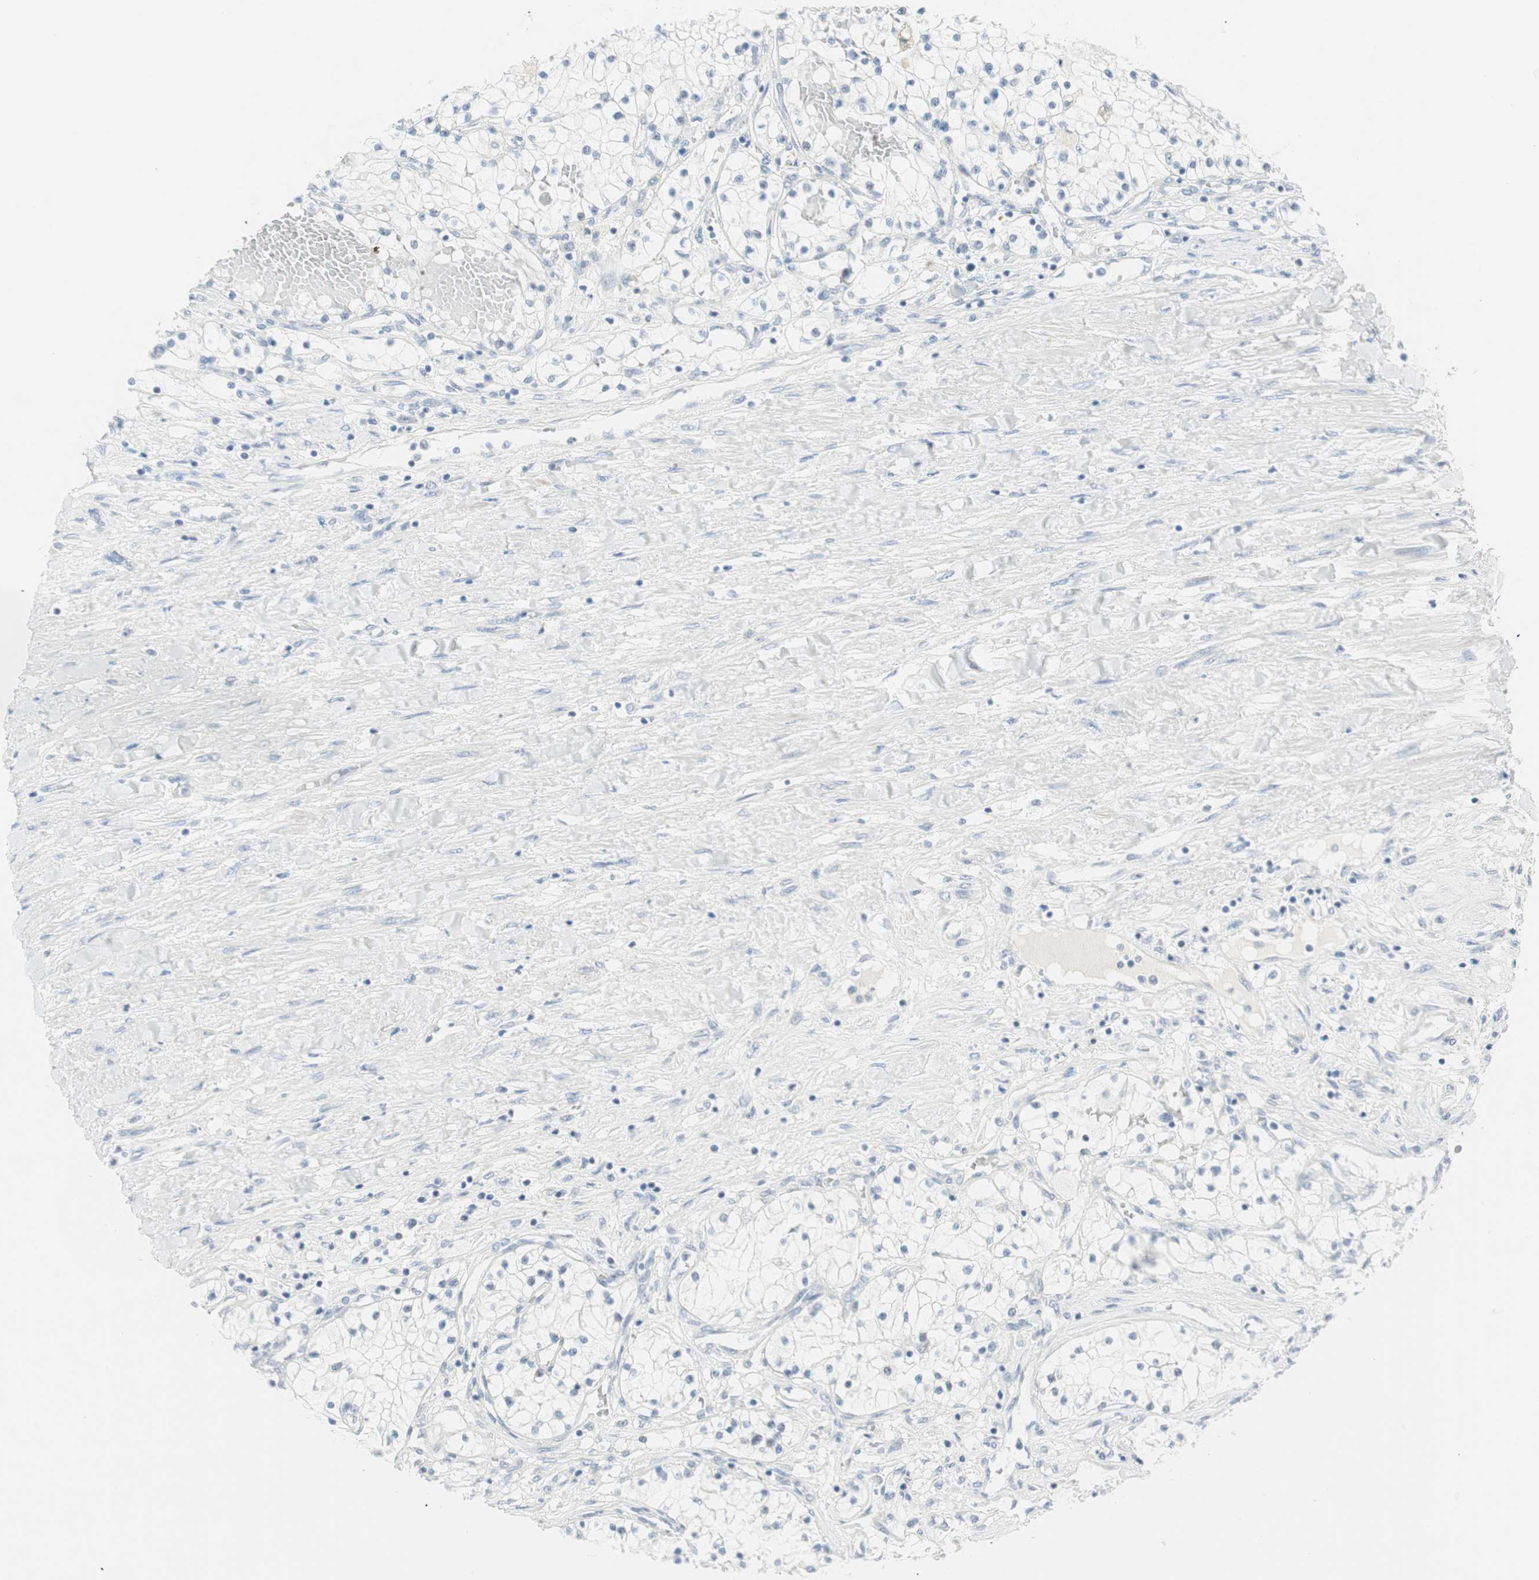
{"staining": {"intensity": "negative", "quantity": "none", "location": "none"}, "tissue": "renal cancer", "cell_type": "Tumor cells", "image_type": "cancer", "snomed": [{"axis": "morphology", "description": "Adenocarcinoma, NOS"}, {"axis": "topography", "description": "Kidney"}], "caption": "The histopathology image displays no staining of tumor cells in adenocarcinoma (renal).", "gene": "MLLT10", "patient": {"sex": "male", "age": 68}}